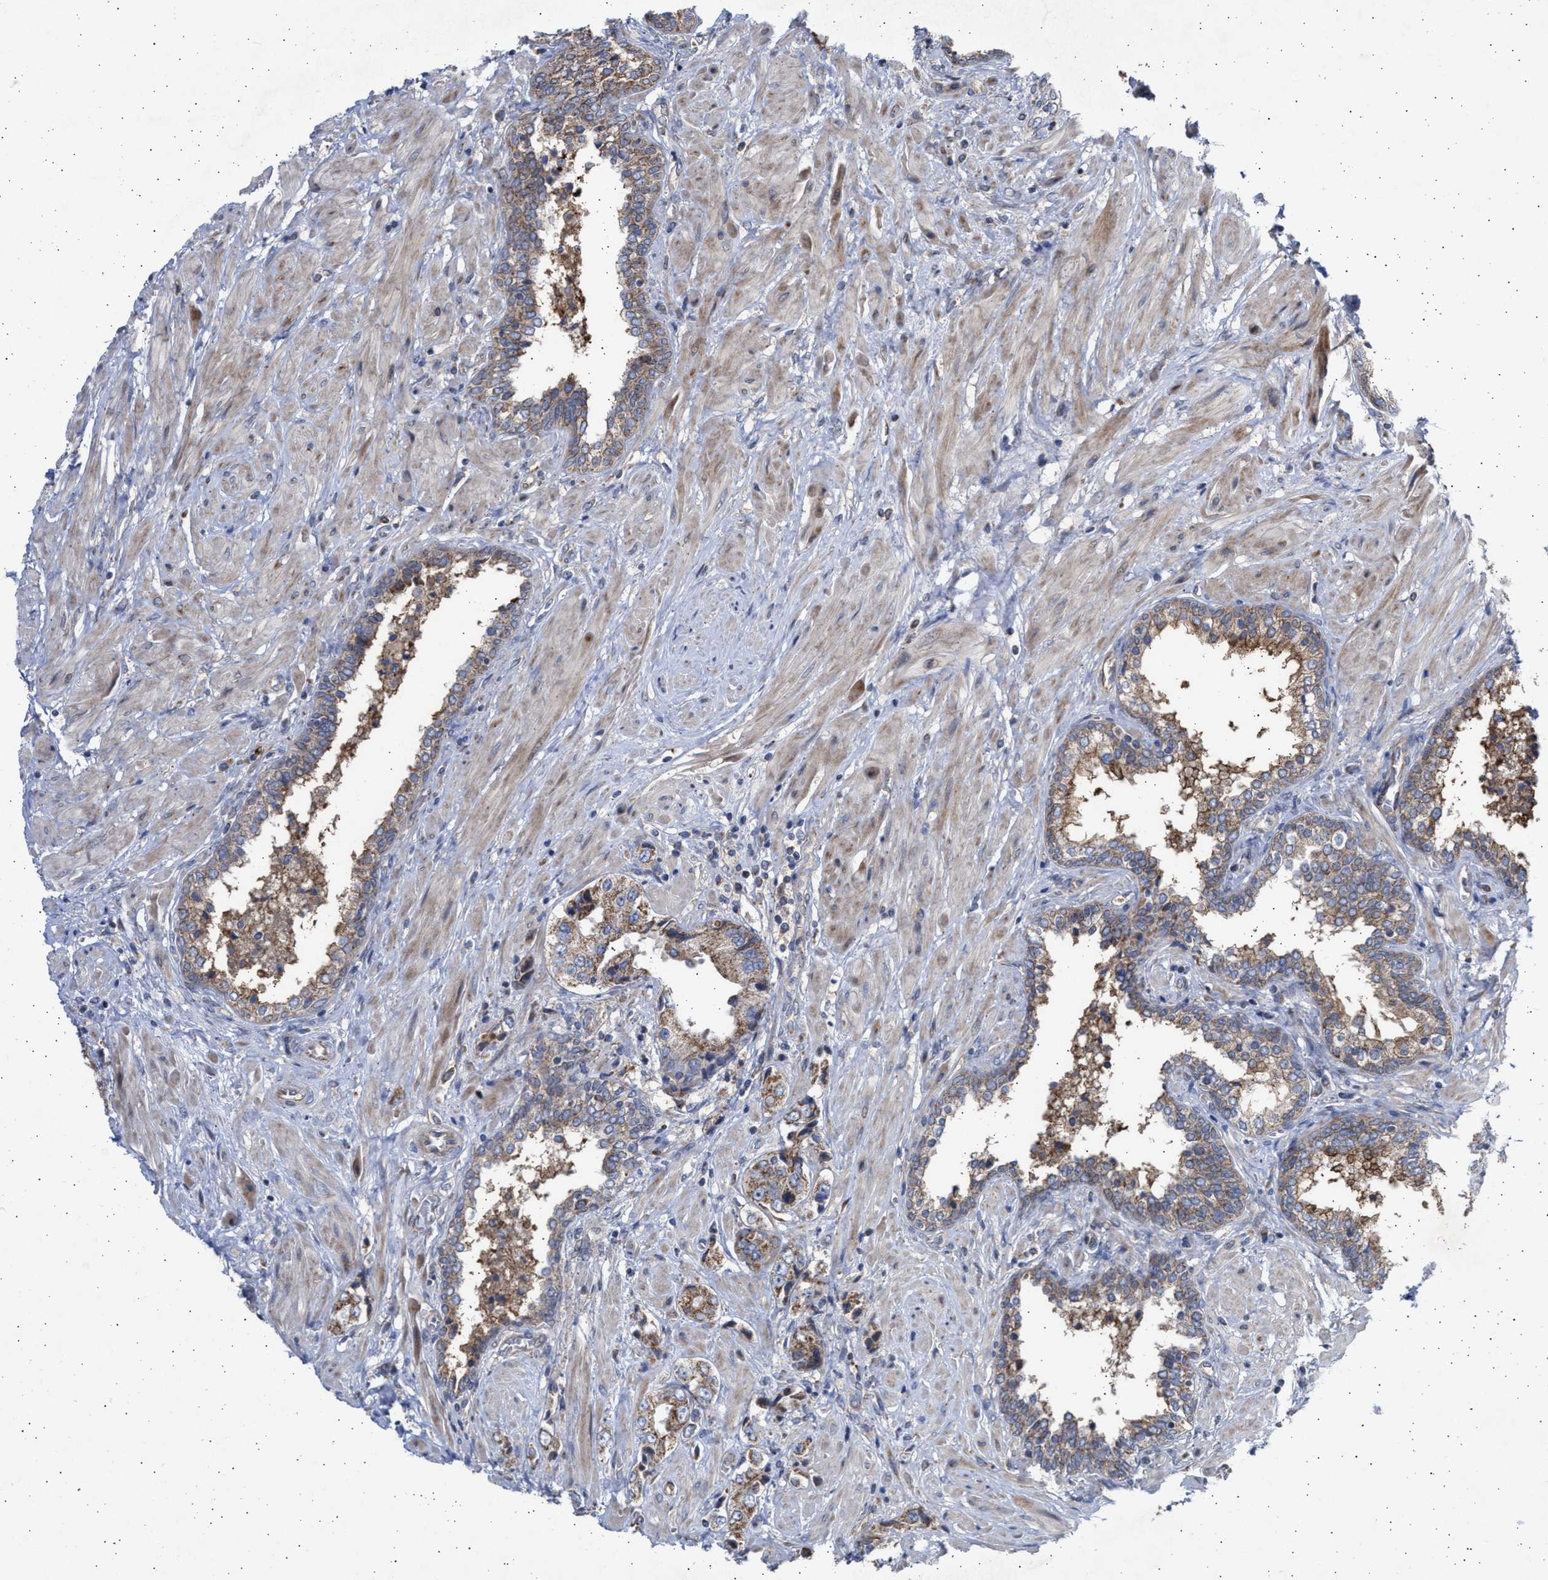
{"staining": {"intensity": "moderate", "quantity": ">75%", "location": "cytoplasmic/membranous"}, "tissue": "prostate cancer", "cell_type": "Tumor cells", "image_type": "cancer", "snomed": [{"axis": "morphology", "description": "Adenocarcinoma, High grade"}, {"axis": "topography", "description": "Prostate"}], "caption": "Immunohistochemistry (IHC) (DAB) staining of prostate cancer reveals moderate cytoplasmic/membranous protein staining in approximately >75% of tumor cells.", "gene": "TTC19", "patient": {"sex": "male", "age": 61}}